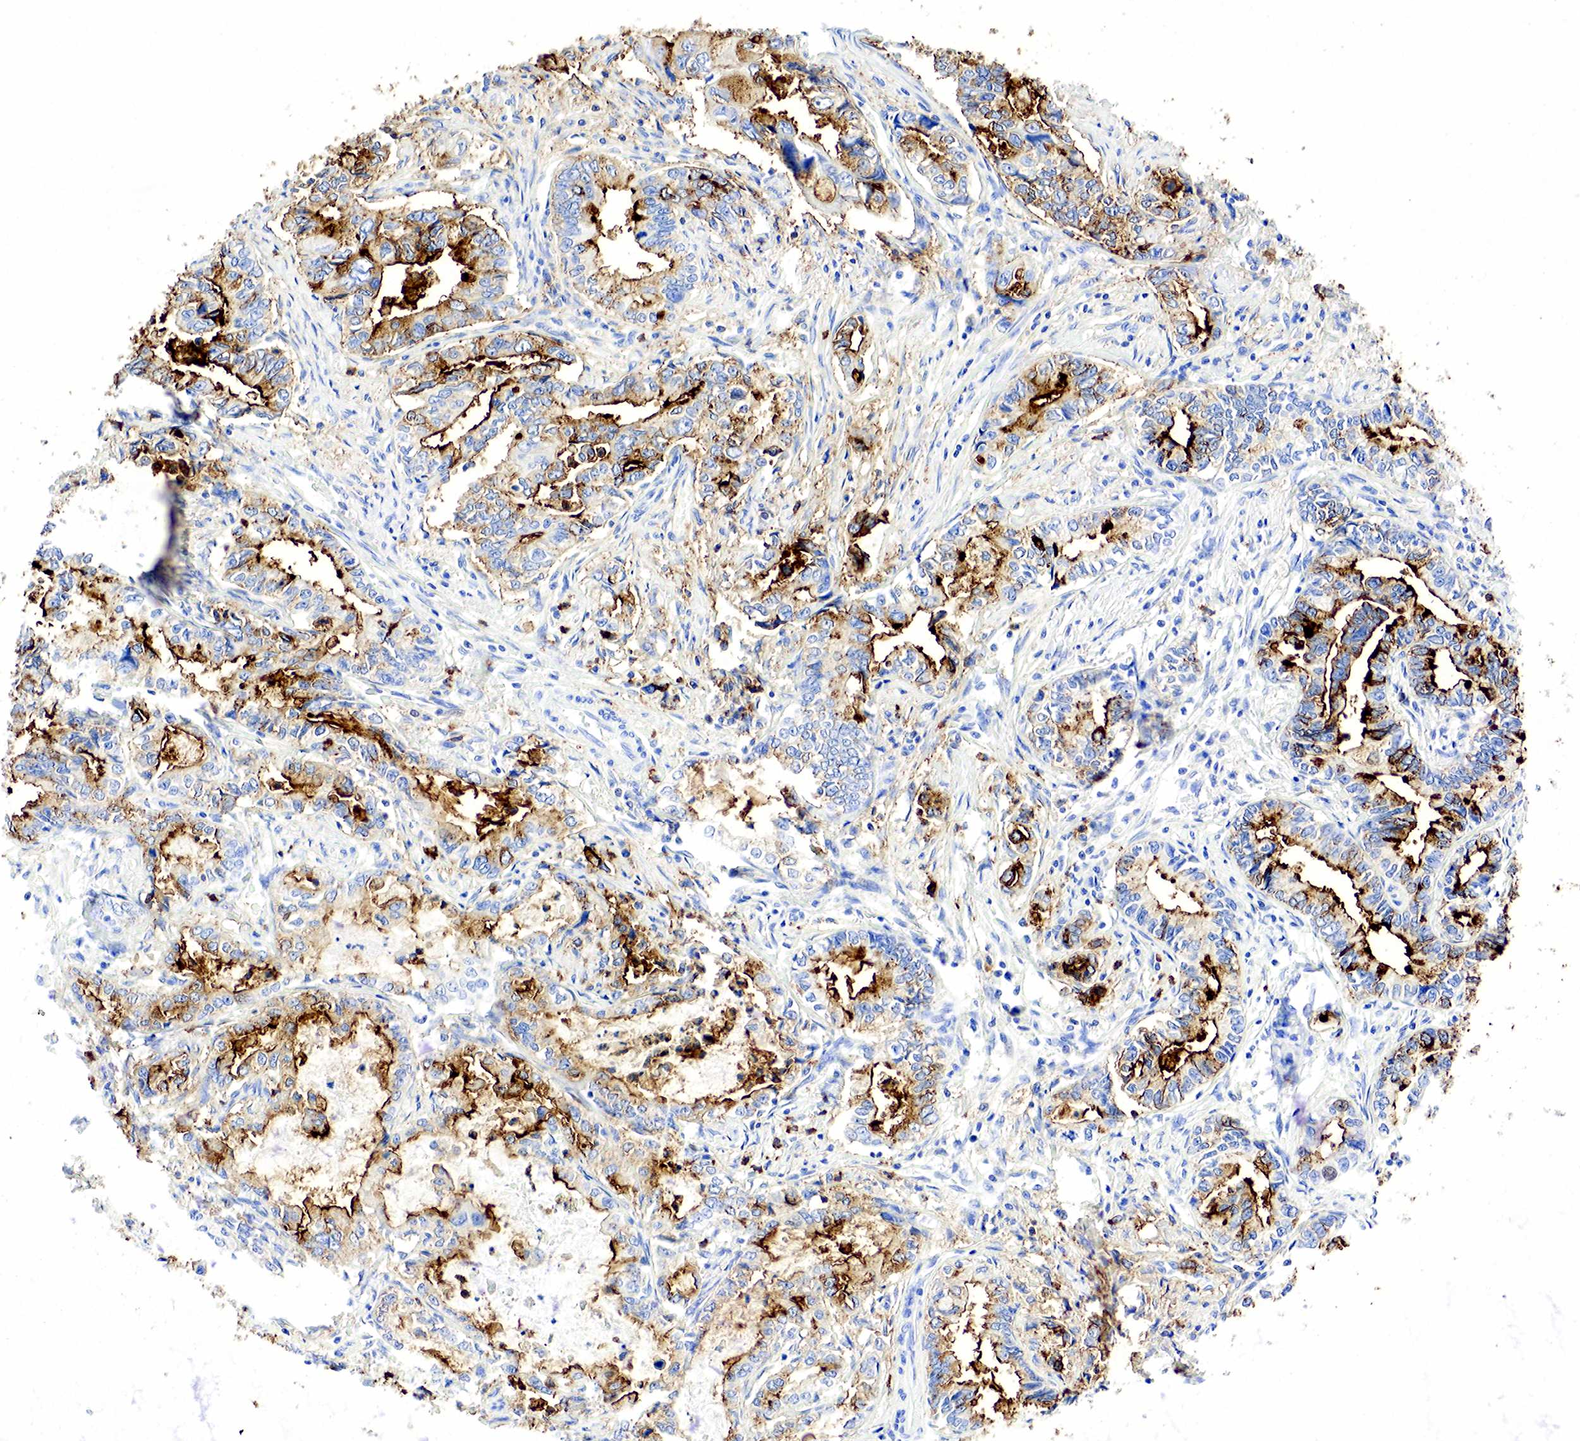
{"staining": {"intensity": "moderate", "quantity": "25%-75%", "location": "cytoplasmic/membranous"}, "tissue": "stomach cancer", "cell_type": "Tumor cells", "image_type": "cancer", "snomed": [{"axis": "morphology", "description": "Adenocarcinoma, NOS"}, {"axis": "topography", "description": "Pancreas"}, {"axis": "topography", "description": "Stomach, upper"}], "caption": "A high-resolution photomicrograph shows immunohistochemistry (IHC) staining of stomach cancer (adenocarcinoma), which exhibits moderate cytoplasmic/membranous positivity in approximately 25%-75% of tumor cells.", "gene": "FUT4", "patient": {"sex": "male", "age": 77}}